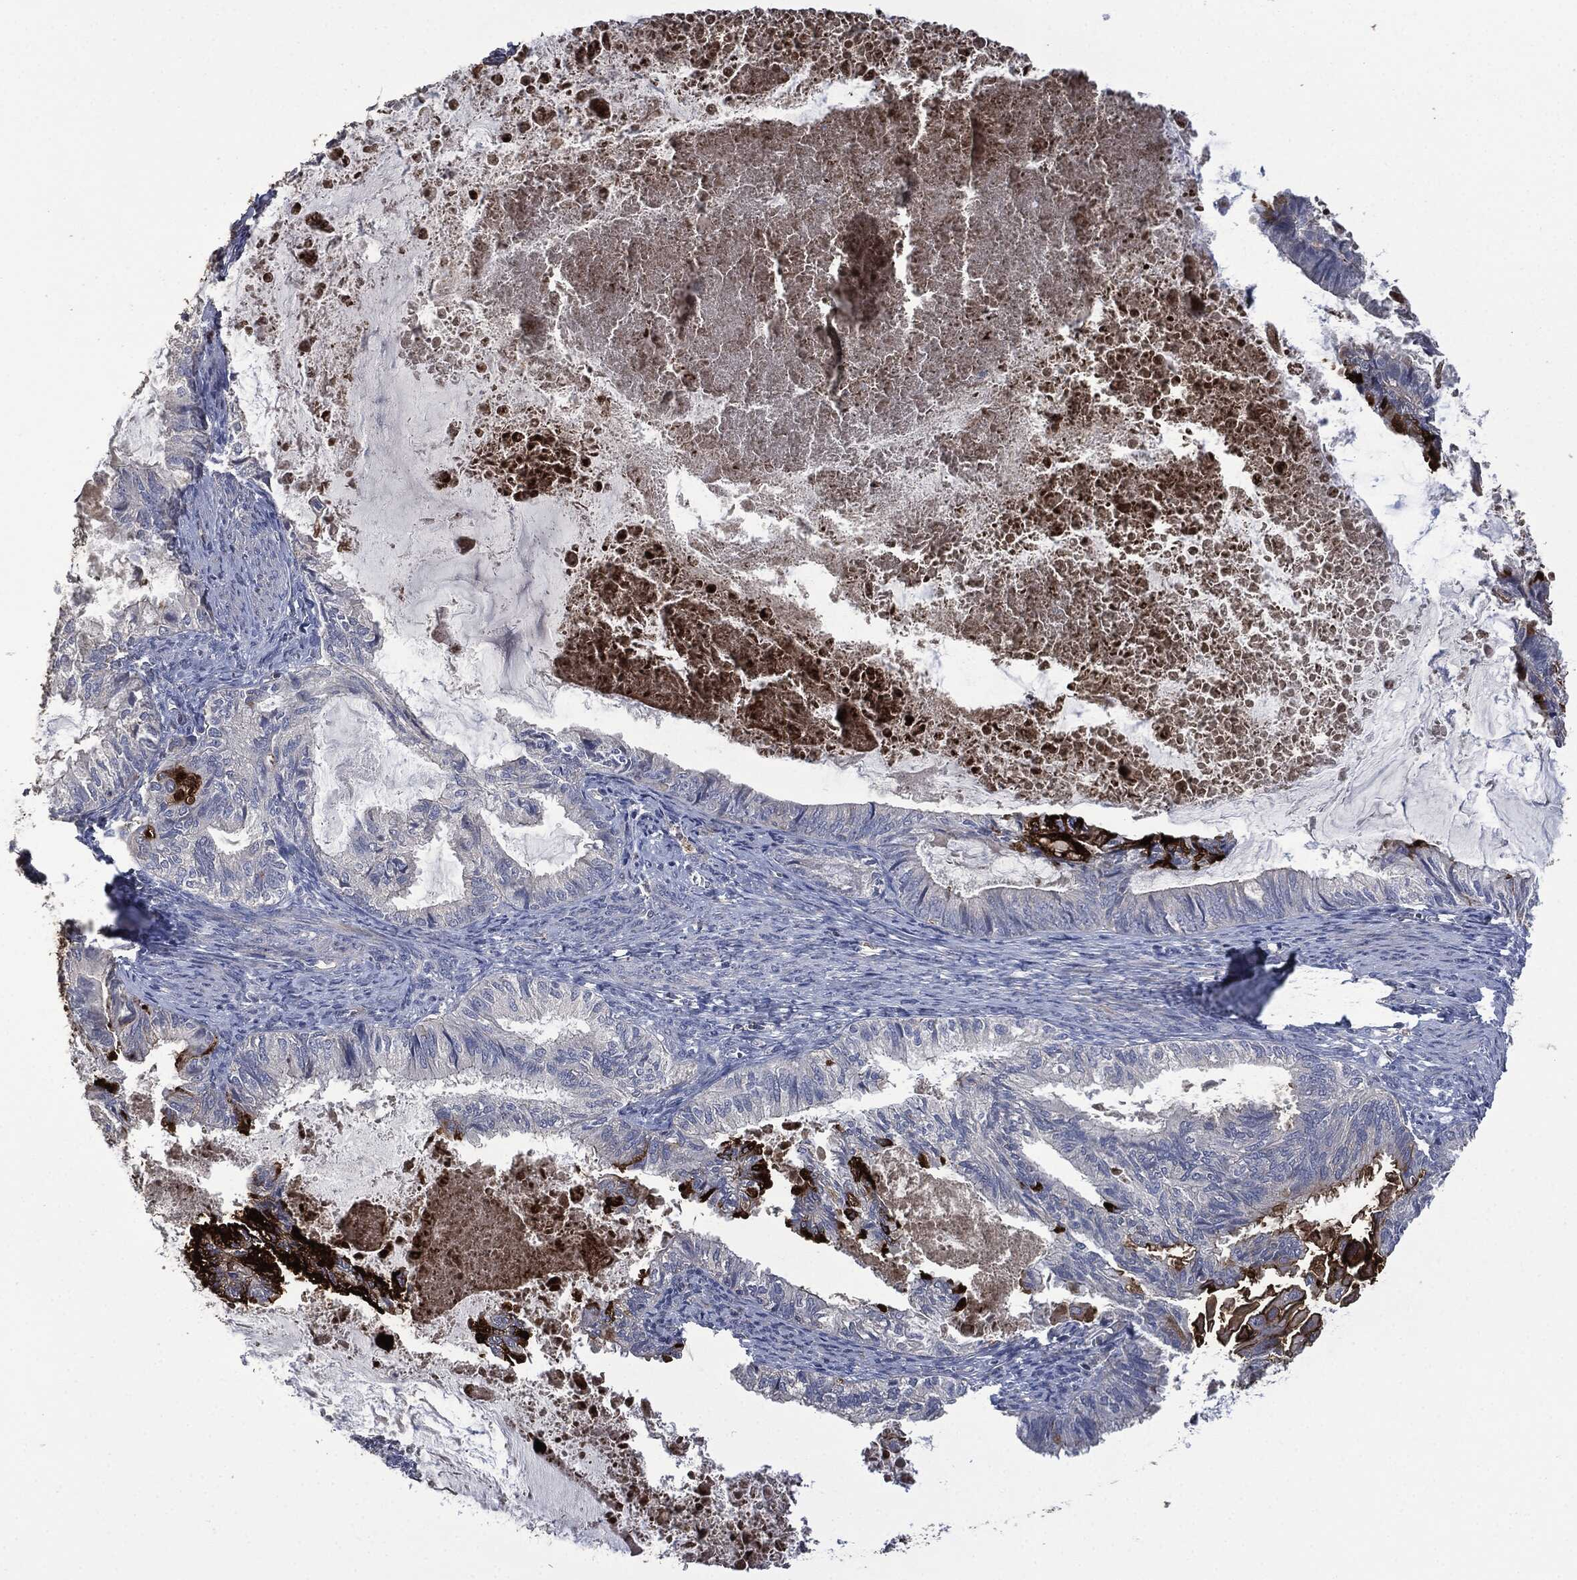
{"staining": {"intensity": "negative", "quantity": "none", "location": "none"}, "tissue": "endometrial cancer", "cell_type": "Tumor cells", "image_type": "cancer", "snomed": [{"axis": "morphology", "description": "Adenocarcinoma, NOS"}, {"axis": "topography", "description": "Endometrium"}], "caption": "High magnification brightfield microscopy of endometrial adenocarcinoma stained with DAB (3,3'-diaminobenzidine) (brown) and counterstained with hematoxylin (blue): tumor cells show no significant staining.", "gene": "MSLN", "patient": {"sex": "female", "age": 86}}